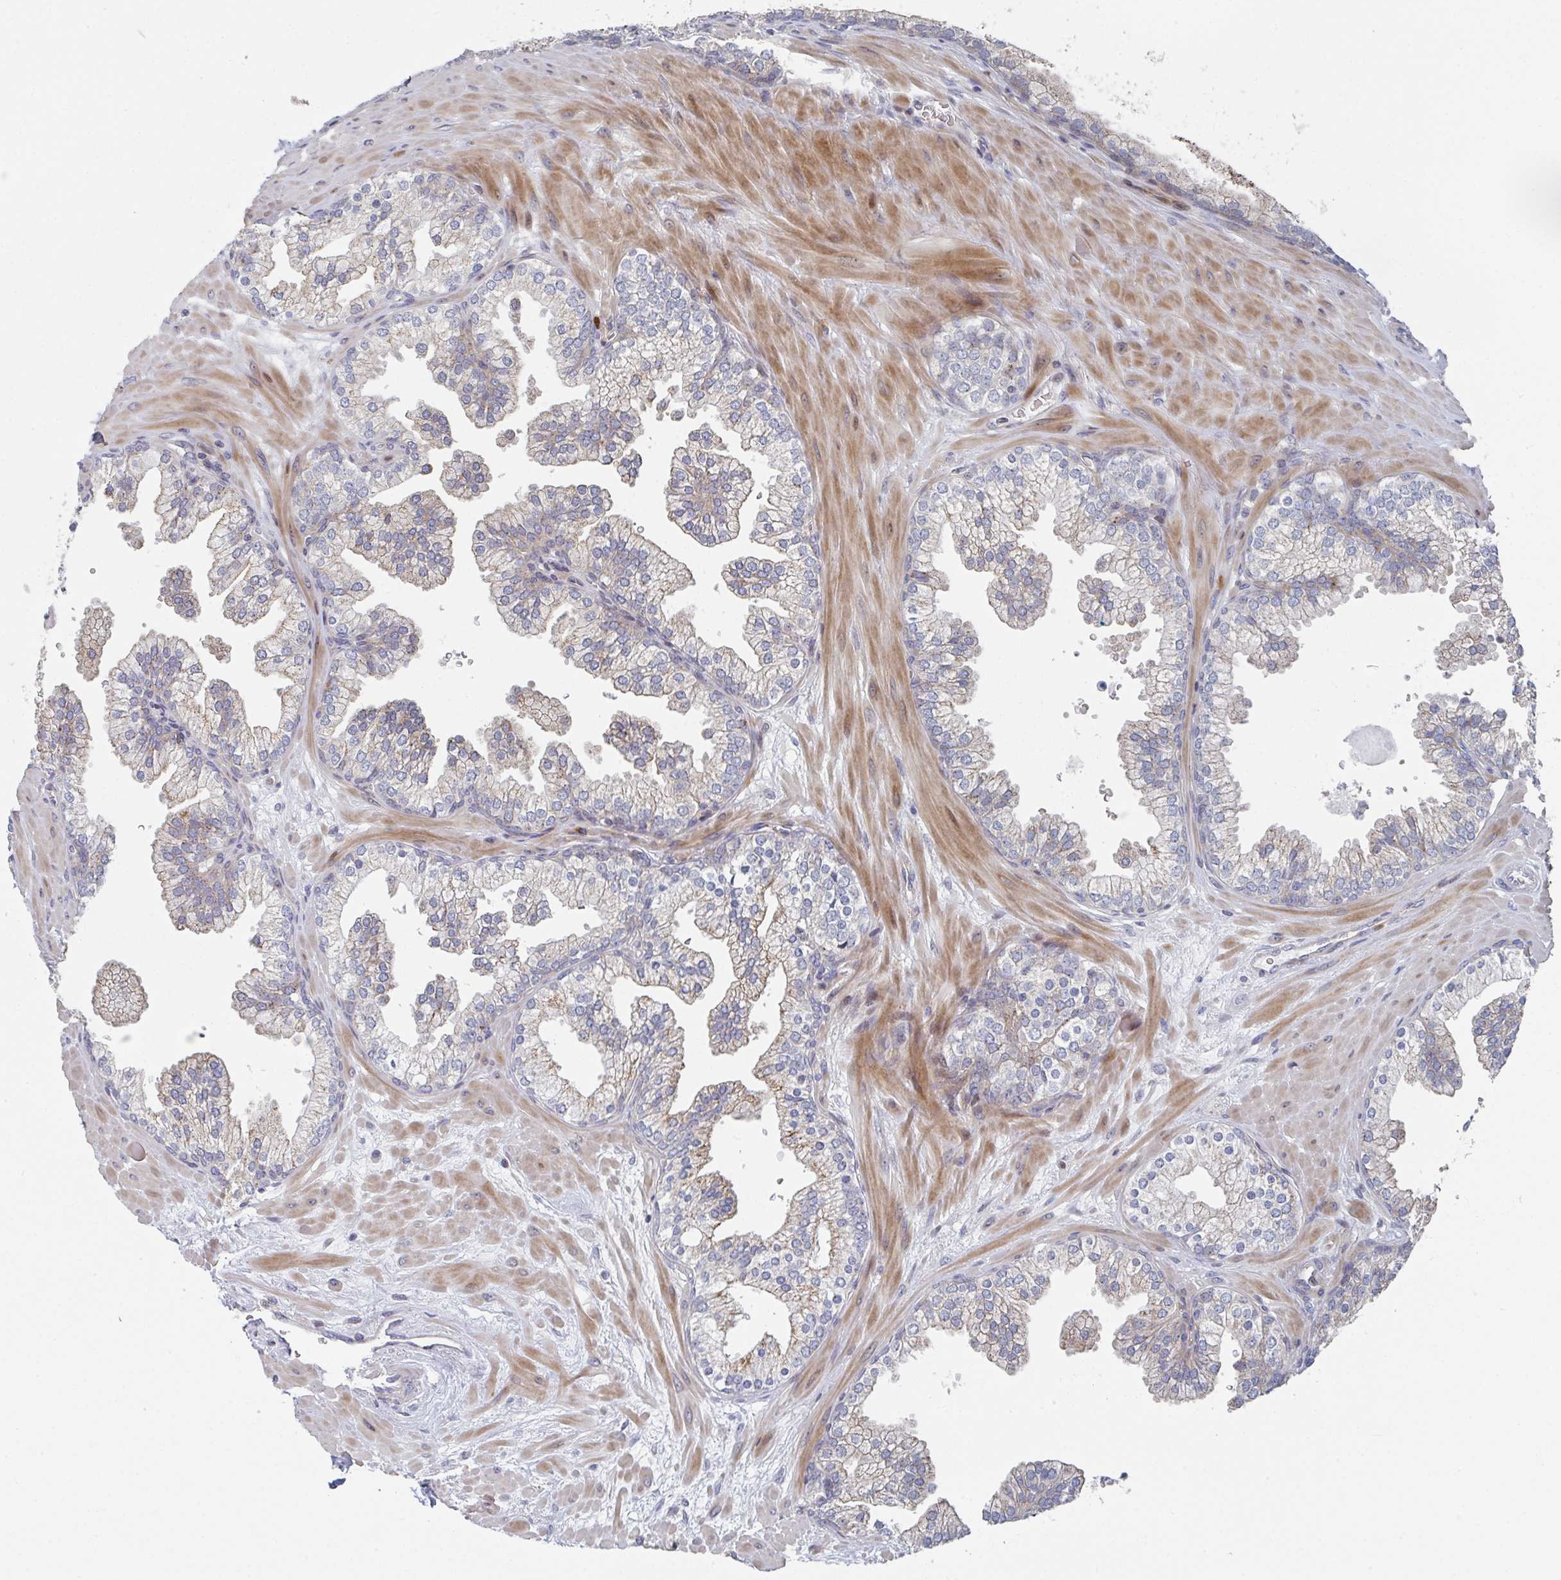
{"staining": {"intensity": "moderate", "quantity": "25%-75%", "location": "cytoplasmic/membranous"}, "tissue": "prostate", "cell_type": "Glandular cells", "image_type": "normal", "snomed": [{"axis": "morphology", "description": "Normal tissue, NOS"}, {"axis": "topography", "description": "Prostate"}, {"axis": "topography", "description": "Peripheral nerve tissue"}], "caption": "Immunohistochemical staining of normal human prostate shows moderate cytoplasmic/membranous protein staining in about 25%-75% of glandular cells. (Stains: DAB (3,3'-diaminobenzidine) in brown, nuclei in blue, Microscopy: brightfield microscopy at high magnification).", "gene": "ZNF644", "patient": {"sex": "male", "age": 61}}